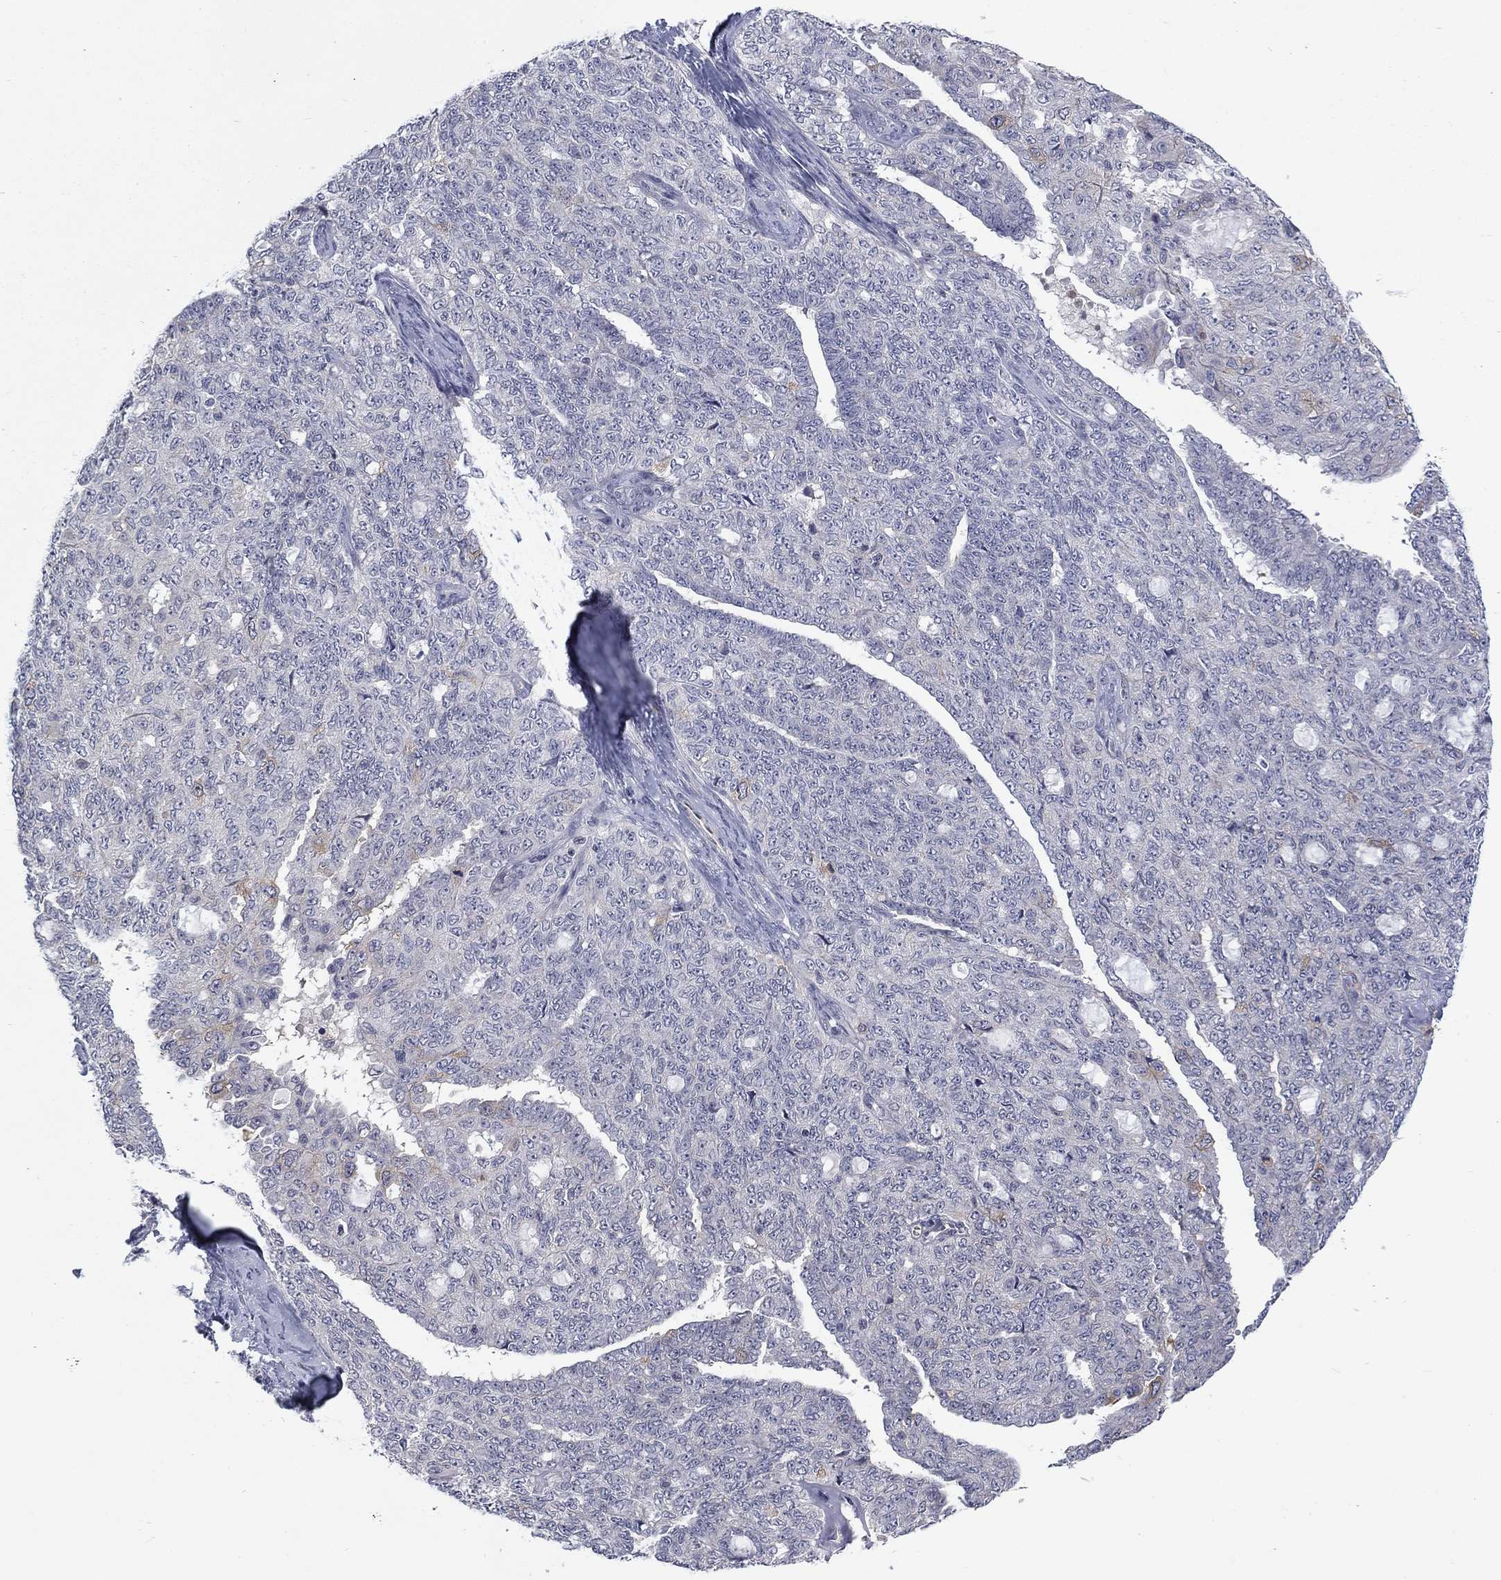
{"staining": {"intensity": "negative", "quantity": "none", "location": "none"}, "tissue": "ovarian cancer", "cell_type": "Tumor cells", "image_type": "cancer", "snomed": [{"axis": "morphology", "description": "Cystadenocarcinoma, serous, NOS"}, {"axis": "topography", "description": "Ovary"}], "caption": "Photomicrograph shows no protein staining in tumor cells of ovarian cancer tissue.", "gene": "KIF15", "patient": {"sex": "female", "age": 71}}